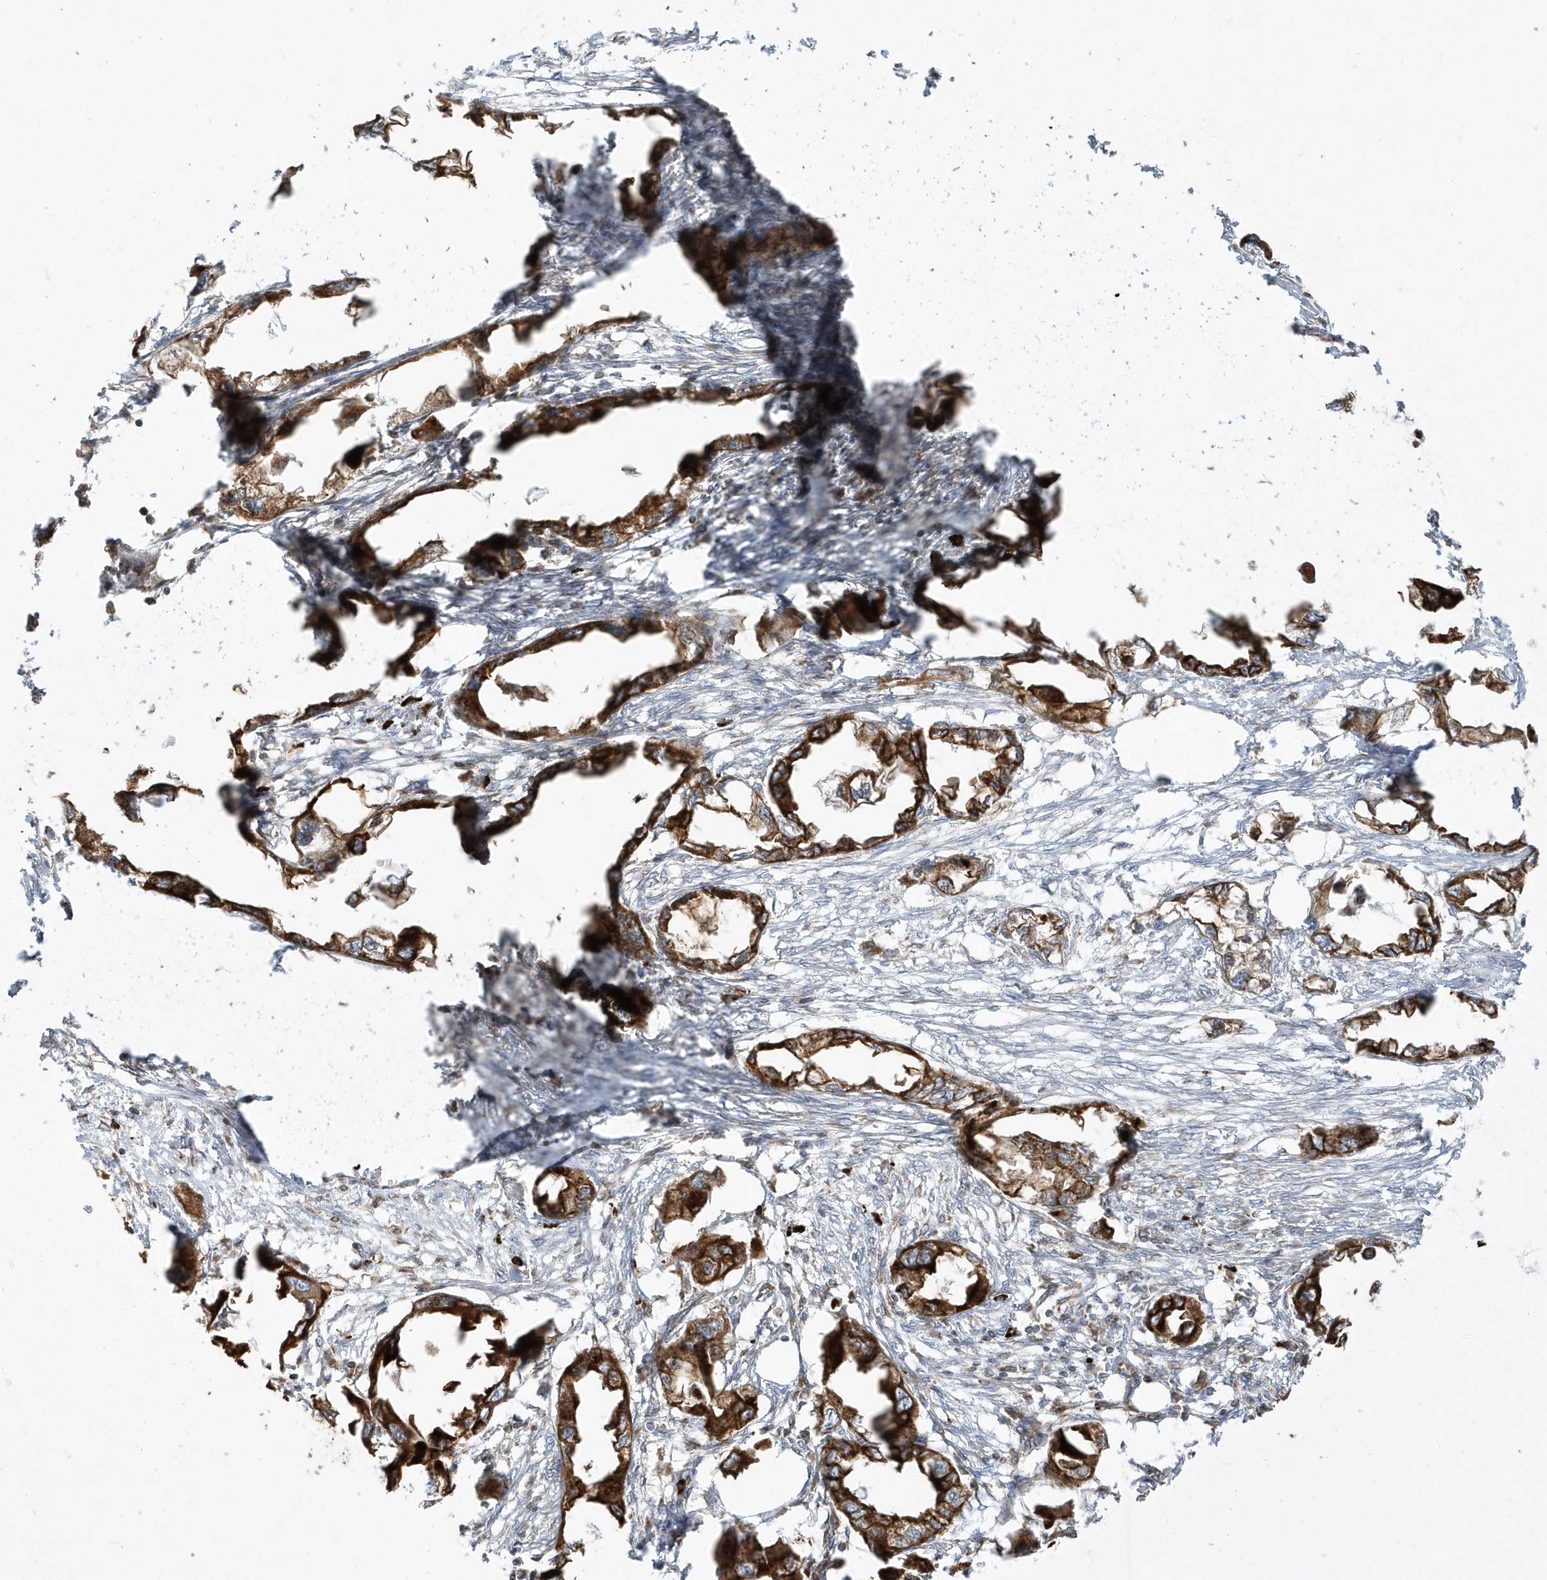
{"staining": {"intensity": "strong", "quantity": ">75%", "location": "cytoplasmic/membranous"}, "tissue": "endometrial cancer", "cell_type": "Tumor cells", "image_type": "cancer", "snomed": [{"axis": "morphology", "description": "Adenocarcinoma, NOS"}, {"axis": "morphology", "description": "Adenocarcinoma, metastatic, NOS"}, {"axis": "topography", "description": "Adipose tissue"}, {"axis": "topography", "description": "Endometrium"}], "caption": "Immunohistochemical staining of endometrial adenocarcinoma exhibits strong cytoplasmic/membranous protein positivity in about >75% of tumor cells.", "gene": "SH3BP2", "patient": {"sex": "female", "age": 67}}